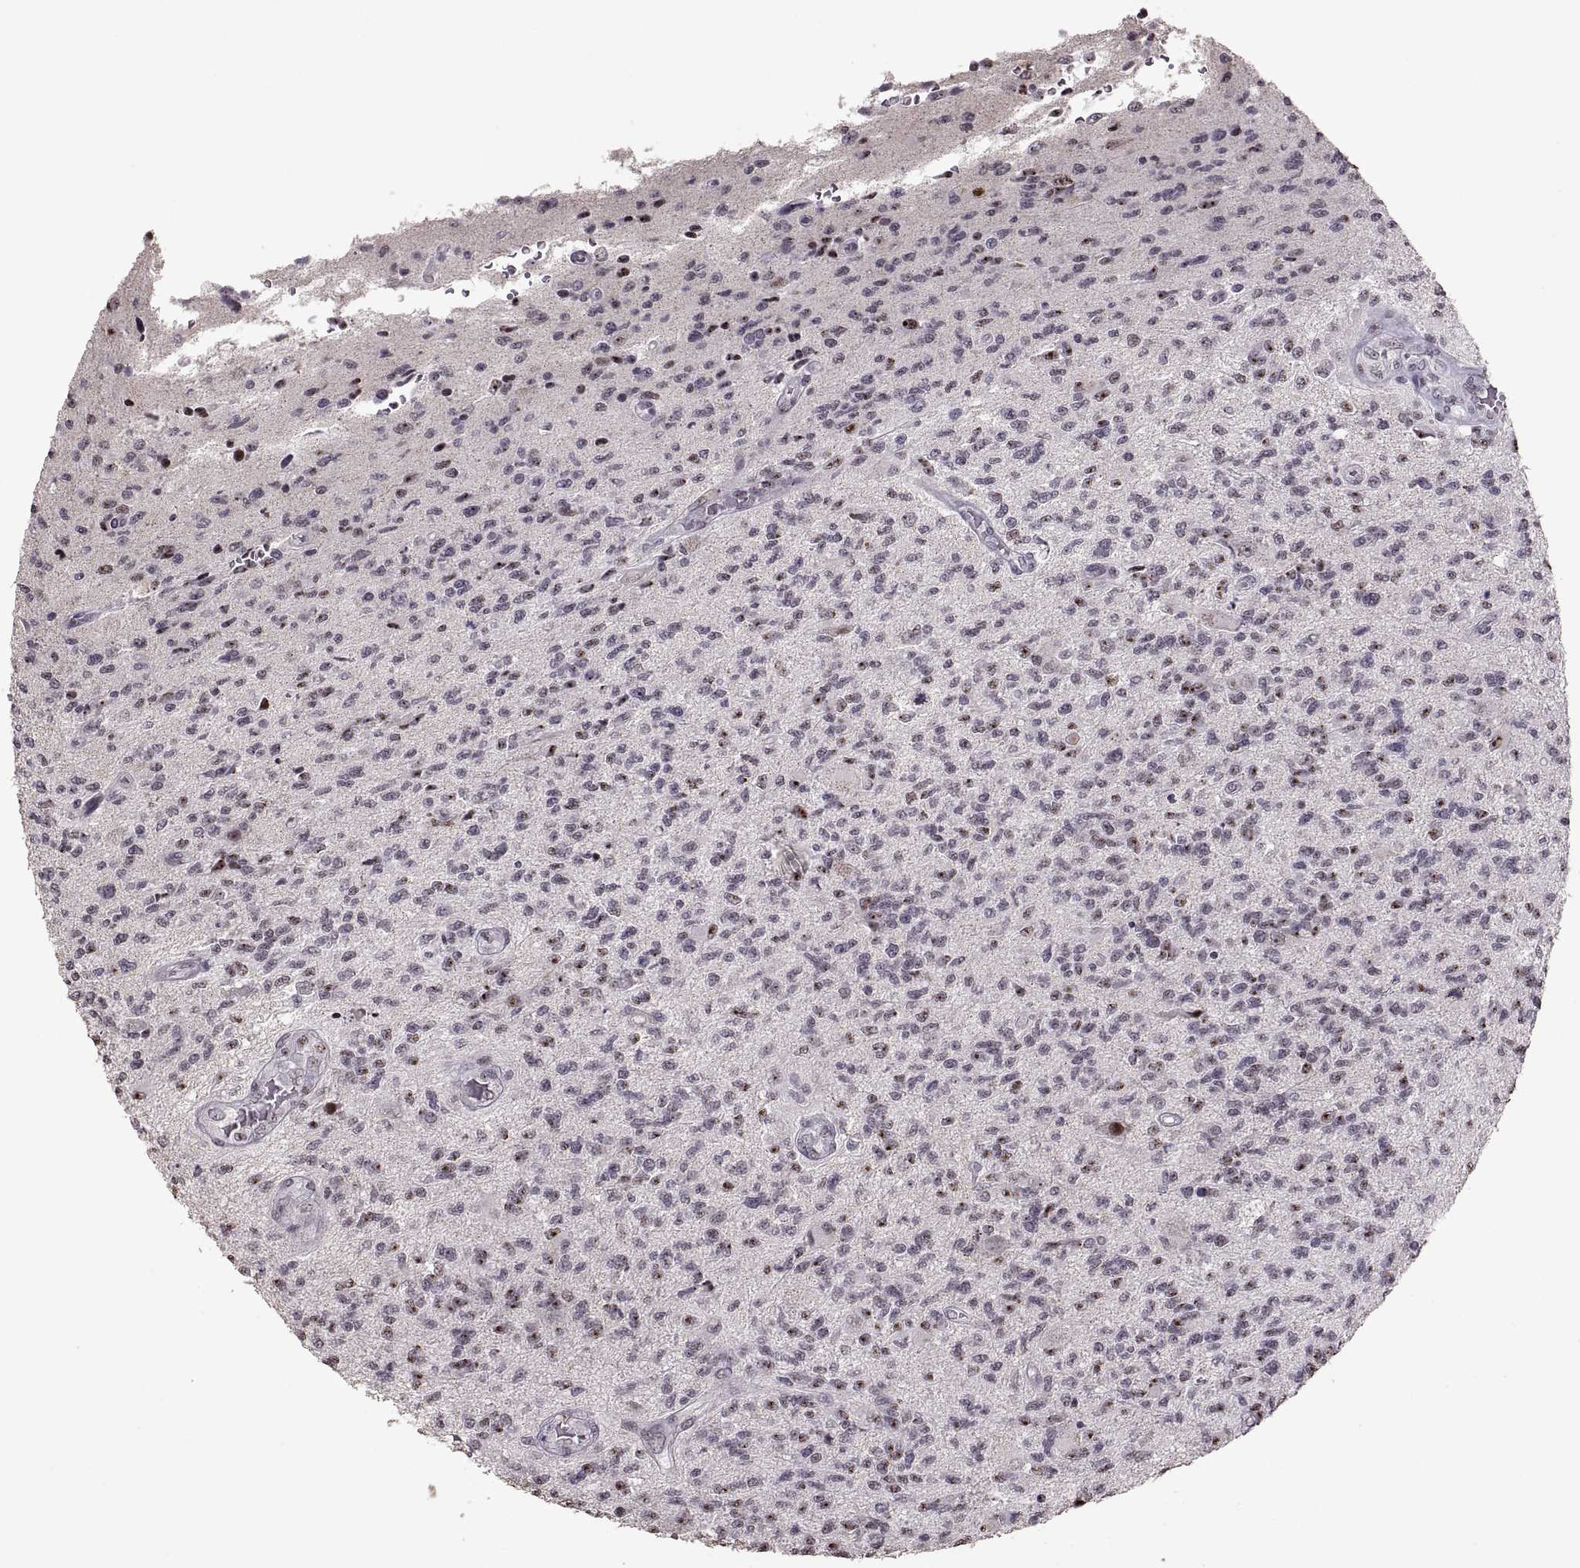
{"staining": {"intensity": "moderate", "quantity": "<25%", "location": "nuclear"}, "tissue": "glioma", "cell_type": "Tumor cells", "image_type": "cancer", "snomed": [{"axis": "morphology", "description": "Glioma, malignant, High grade"}, {"axis": "topography", "description": "Brain"}], "caption": "A micrograph of glioma stained for a protein displays moderate nuclear brown staining in tumor cells. (Stains: DAB (3,3'-diaminobenzidine) in brown, nuclei in blue, Microscopy: brightfield microscopy at high magnification).", "gene": "PALS1", "patient": {"sex": "male", "age": 56}}